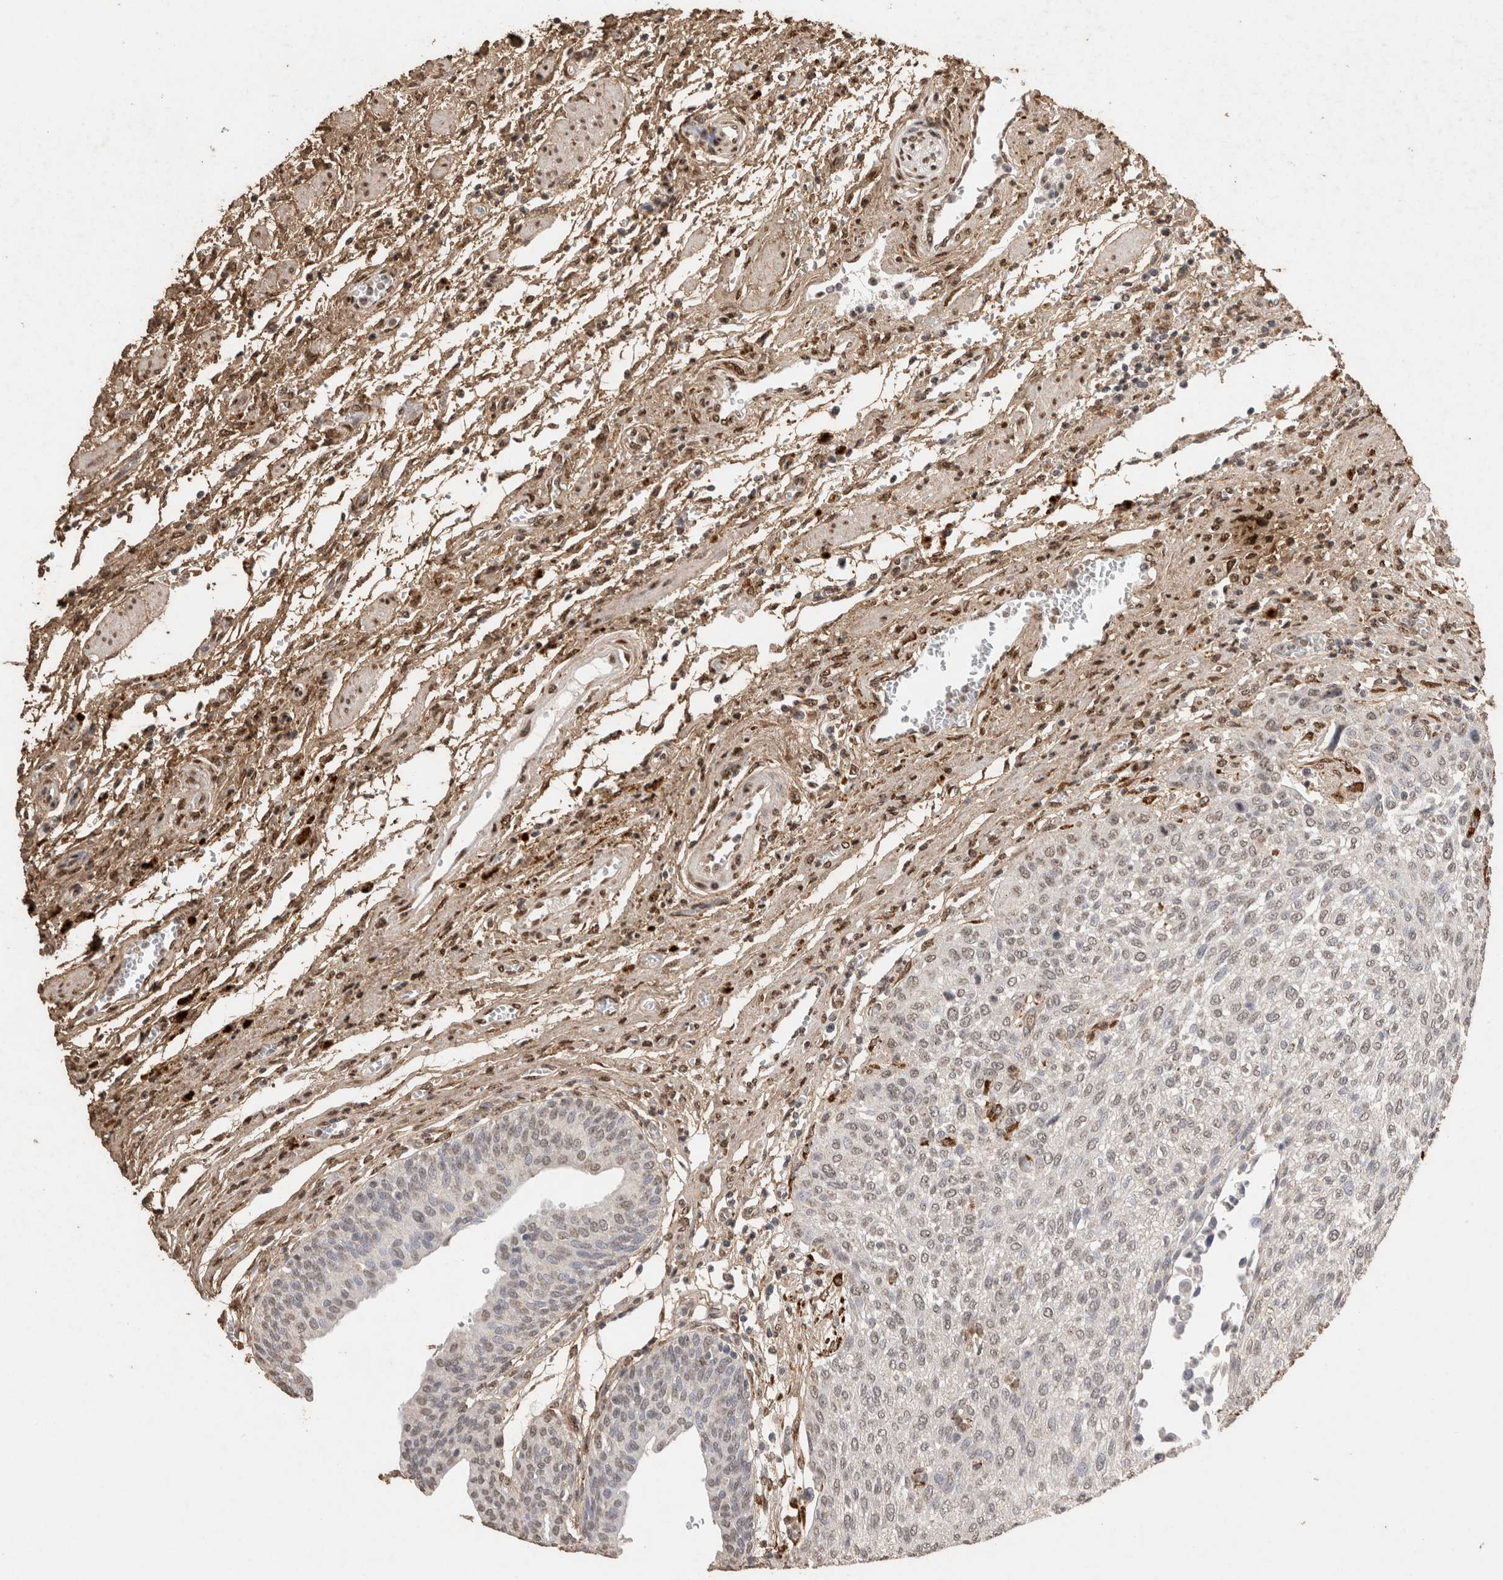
{"staining": {"intensity": "weak", "quantity": "25%-75%", "location": "nuclear"}, "tissue": "urothelial cancer", "cell_type": "Tumor cells", "image_type": "cancer", "snomed": [{"axis": "morphology", "description": "Urothelial carcinoma, Low grade"}, {"axis": "morphology", "description": "Urothelial carcinoma, High grade"}, {"axis": "topography", "description": "Urinary bladder"}], "caption": "Immunohistochemistry (DAB) staining of urothelial cancer demonstrates weak nuclear protein expression in approximately 25%-75% of tumor cells.", "gene": "C1QTNF5", "patient": {"sex": "male", "age": 35}}